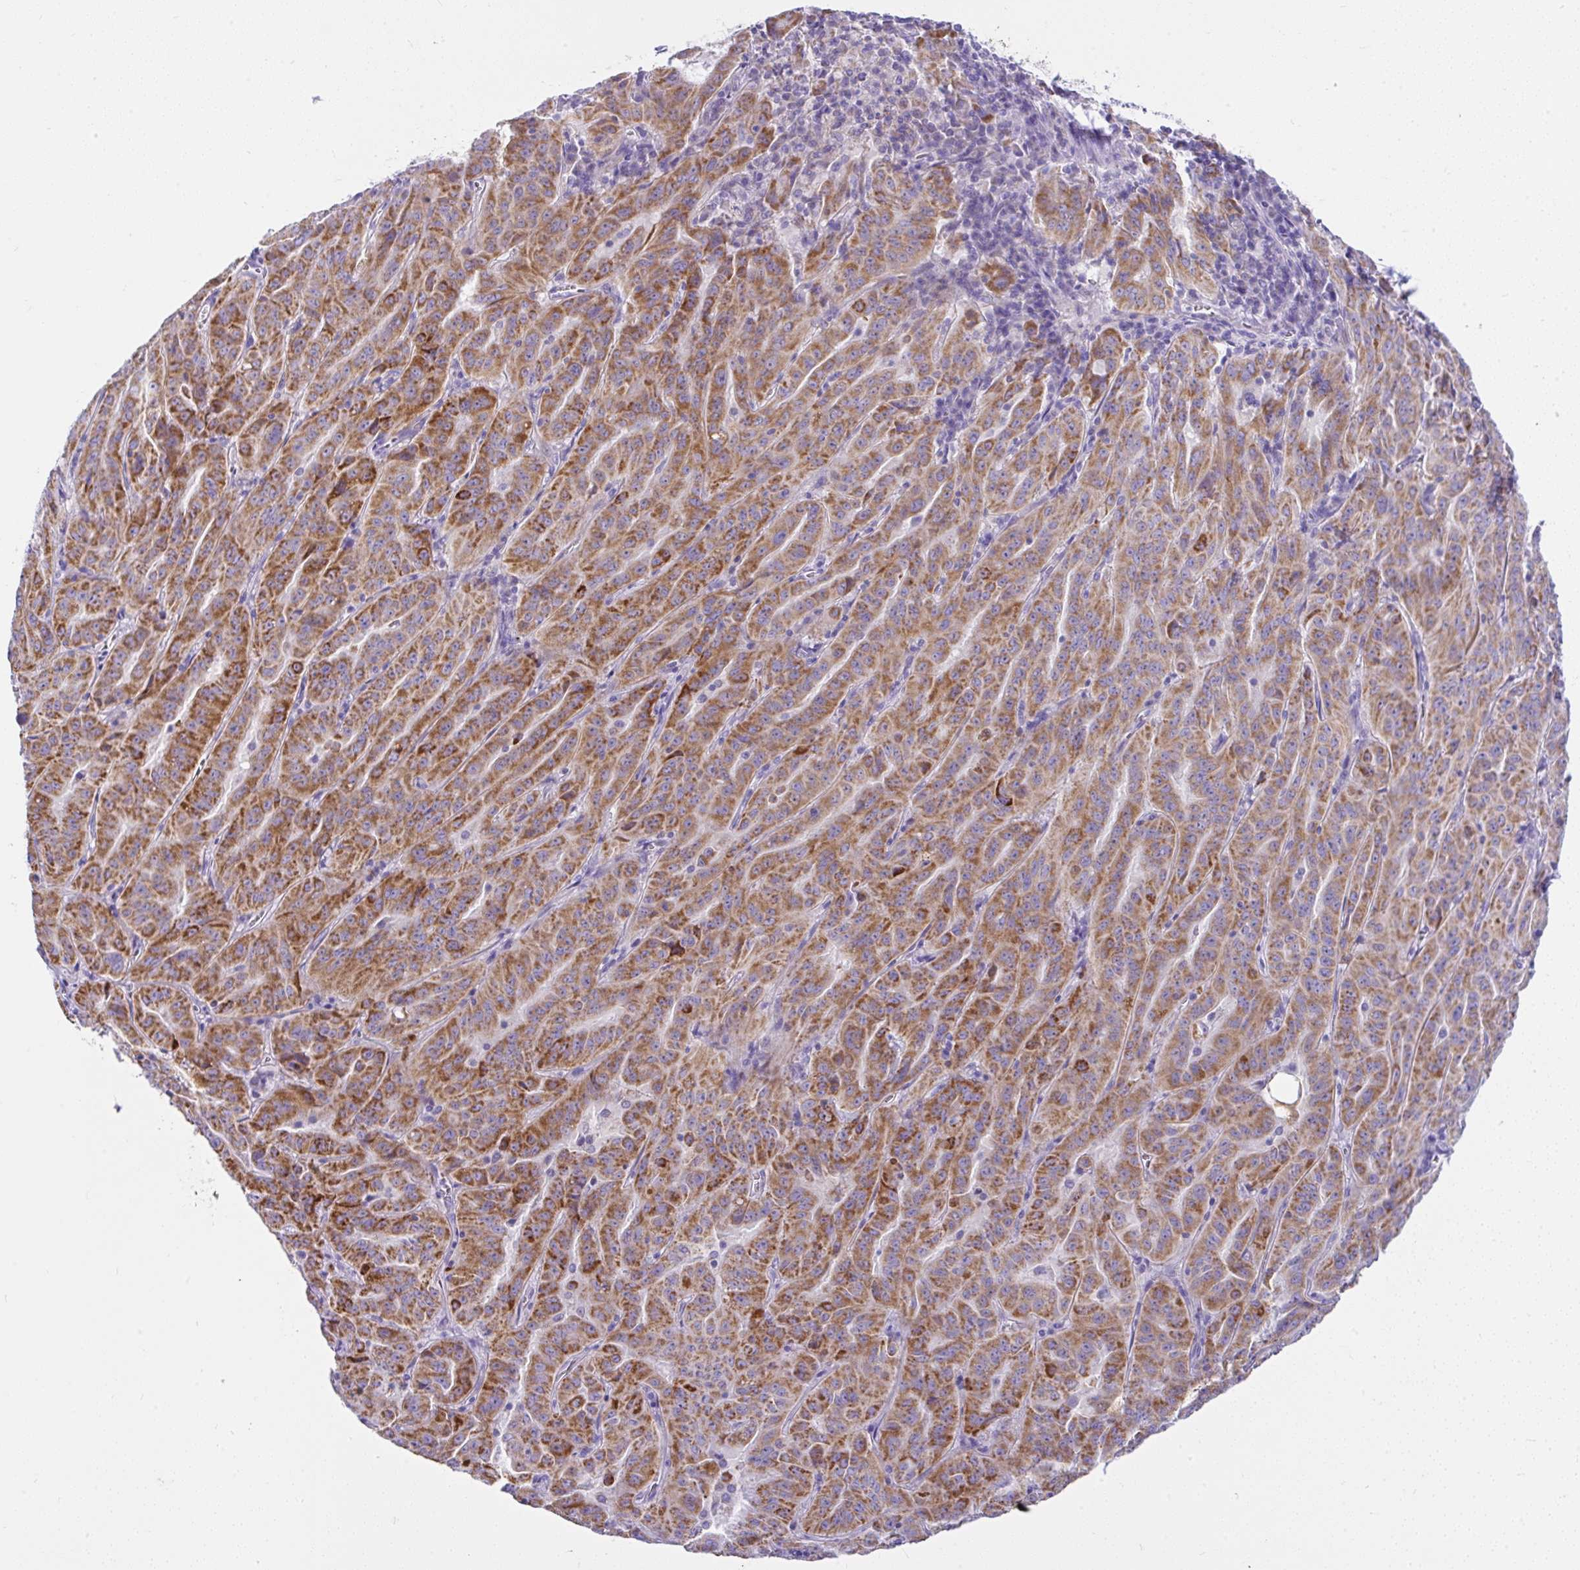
{"staining": {"intensity": "strong", "quantity": ">75%", "location": "cytoplasmic/membranous"}, "tissue": "pancreatic cancer", "cell_type": "Tumor cells", "image_type": "cancer", "snomed": [{"axis": "morphology", "description": "Adenocarcinoma, NOS"}, {"axis": "topography", "description": "Pancreas"}], "caption": "Tumor cells display high levels of strong cytoplasmic/membranous expression in about >75% of cells in human pancreatic adenocarcinoma.", "gene": "SLC13A1", "patient": {"sex": "male", "age": 63}}